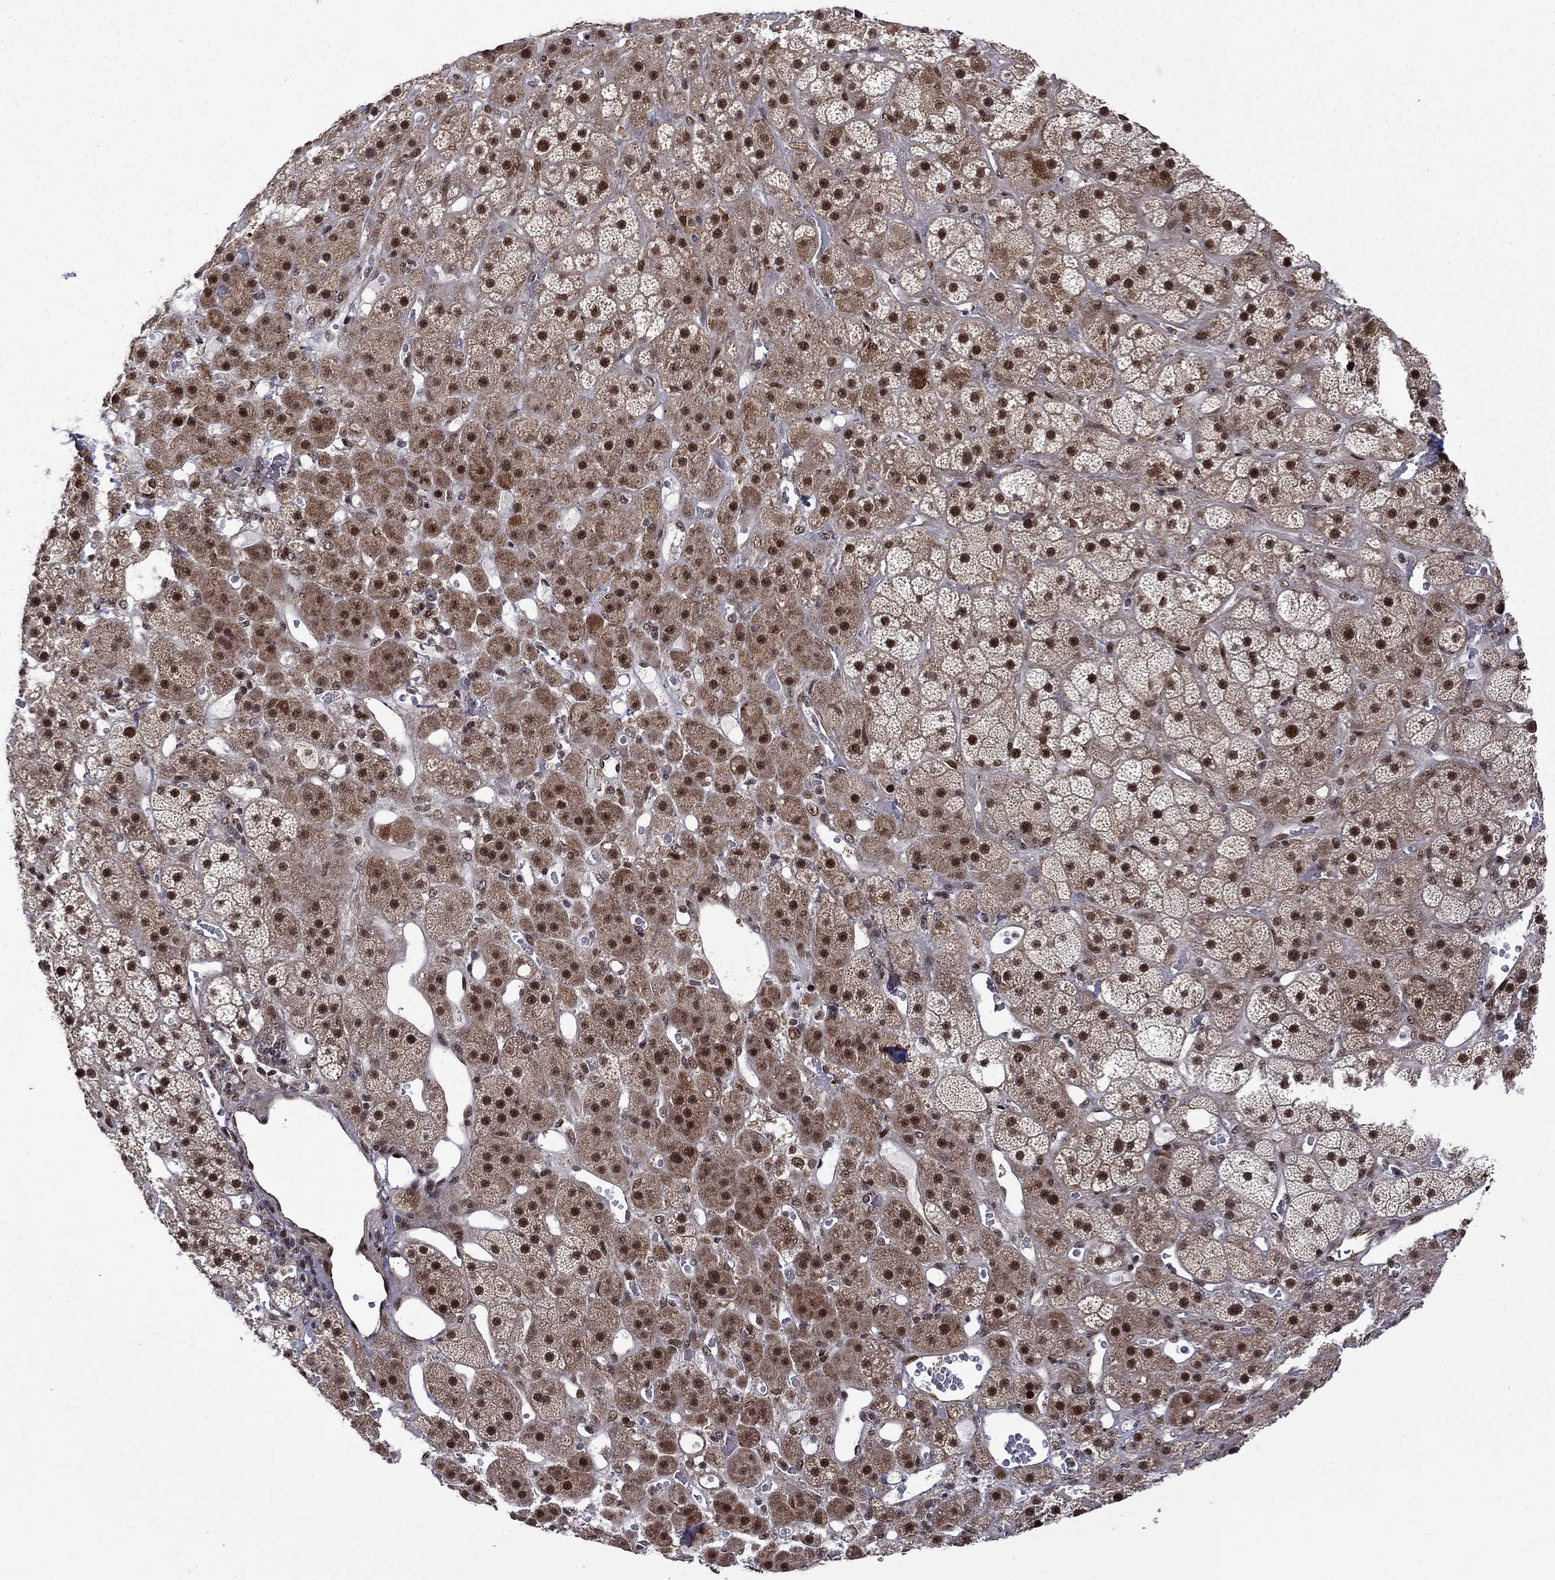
{"staining": {"intensity": "strong", "quantity": "25%-75%", "location": "cytoplasmic/membranous,nuclear"}, "tissue": "adrenal gland", "cell_type": "Glandular cells", "image_type": "normal", "snomed": [{"axis": "morphology", "description": "Normal tissue, NOS"}, {"axis": "topography", "description": "Adrenal gland"}], "caption": "DAB (3,3'-diaminobenzidine) immunohistochemical staining of benign human adrenal gland displays strong cytoplasmic/membranous,nuclear protein positivity in about 25%-75% of glandular cells.", "gene": "KPNA3", "patient": {"sex": "male", "age": 57}}